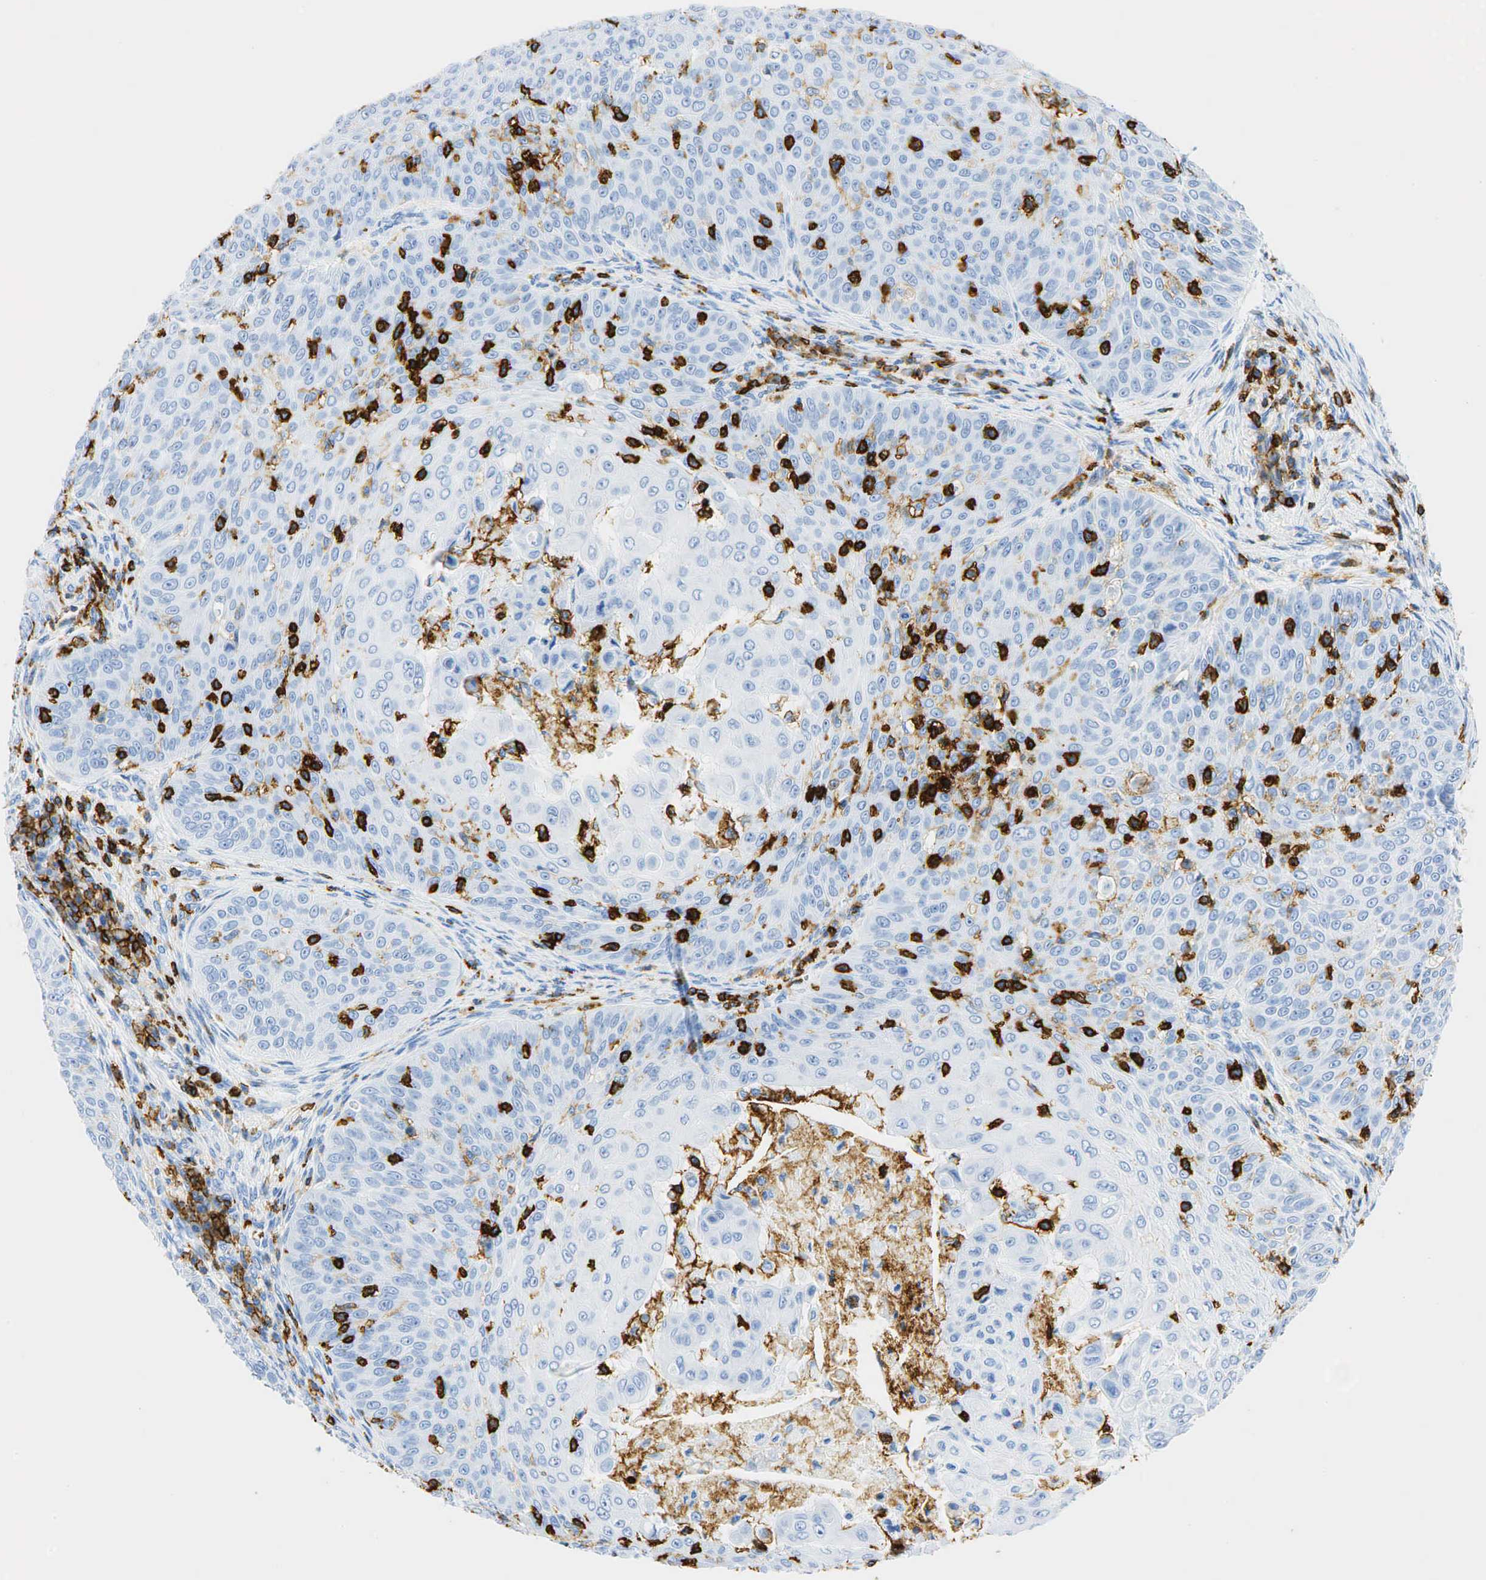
{"staining": {"intensity": "negative", "quantity": "none", "location": "none"}, "tissue": "skin cancer", "cell_type": "Tumor cells", "image_type": "cancer", "snomed": [{"axis": "morphology", "description": "Squamous cell carcinoma, NOS"}, {"axis": "topography", "description": "Skin"}], "caption": "Immunohistochemical staining of human skin cancer (squamous cell carcinoma) reveals no significant staining in tumor cells. (DAB immunohistochemistry (IHC) with hematoxylin counter stain).", "gene": "PTPRC", "patient": {"sex": "male", "age": 82}}